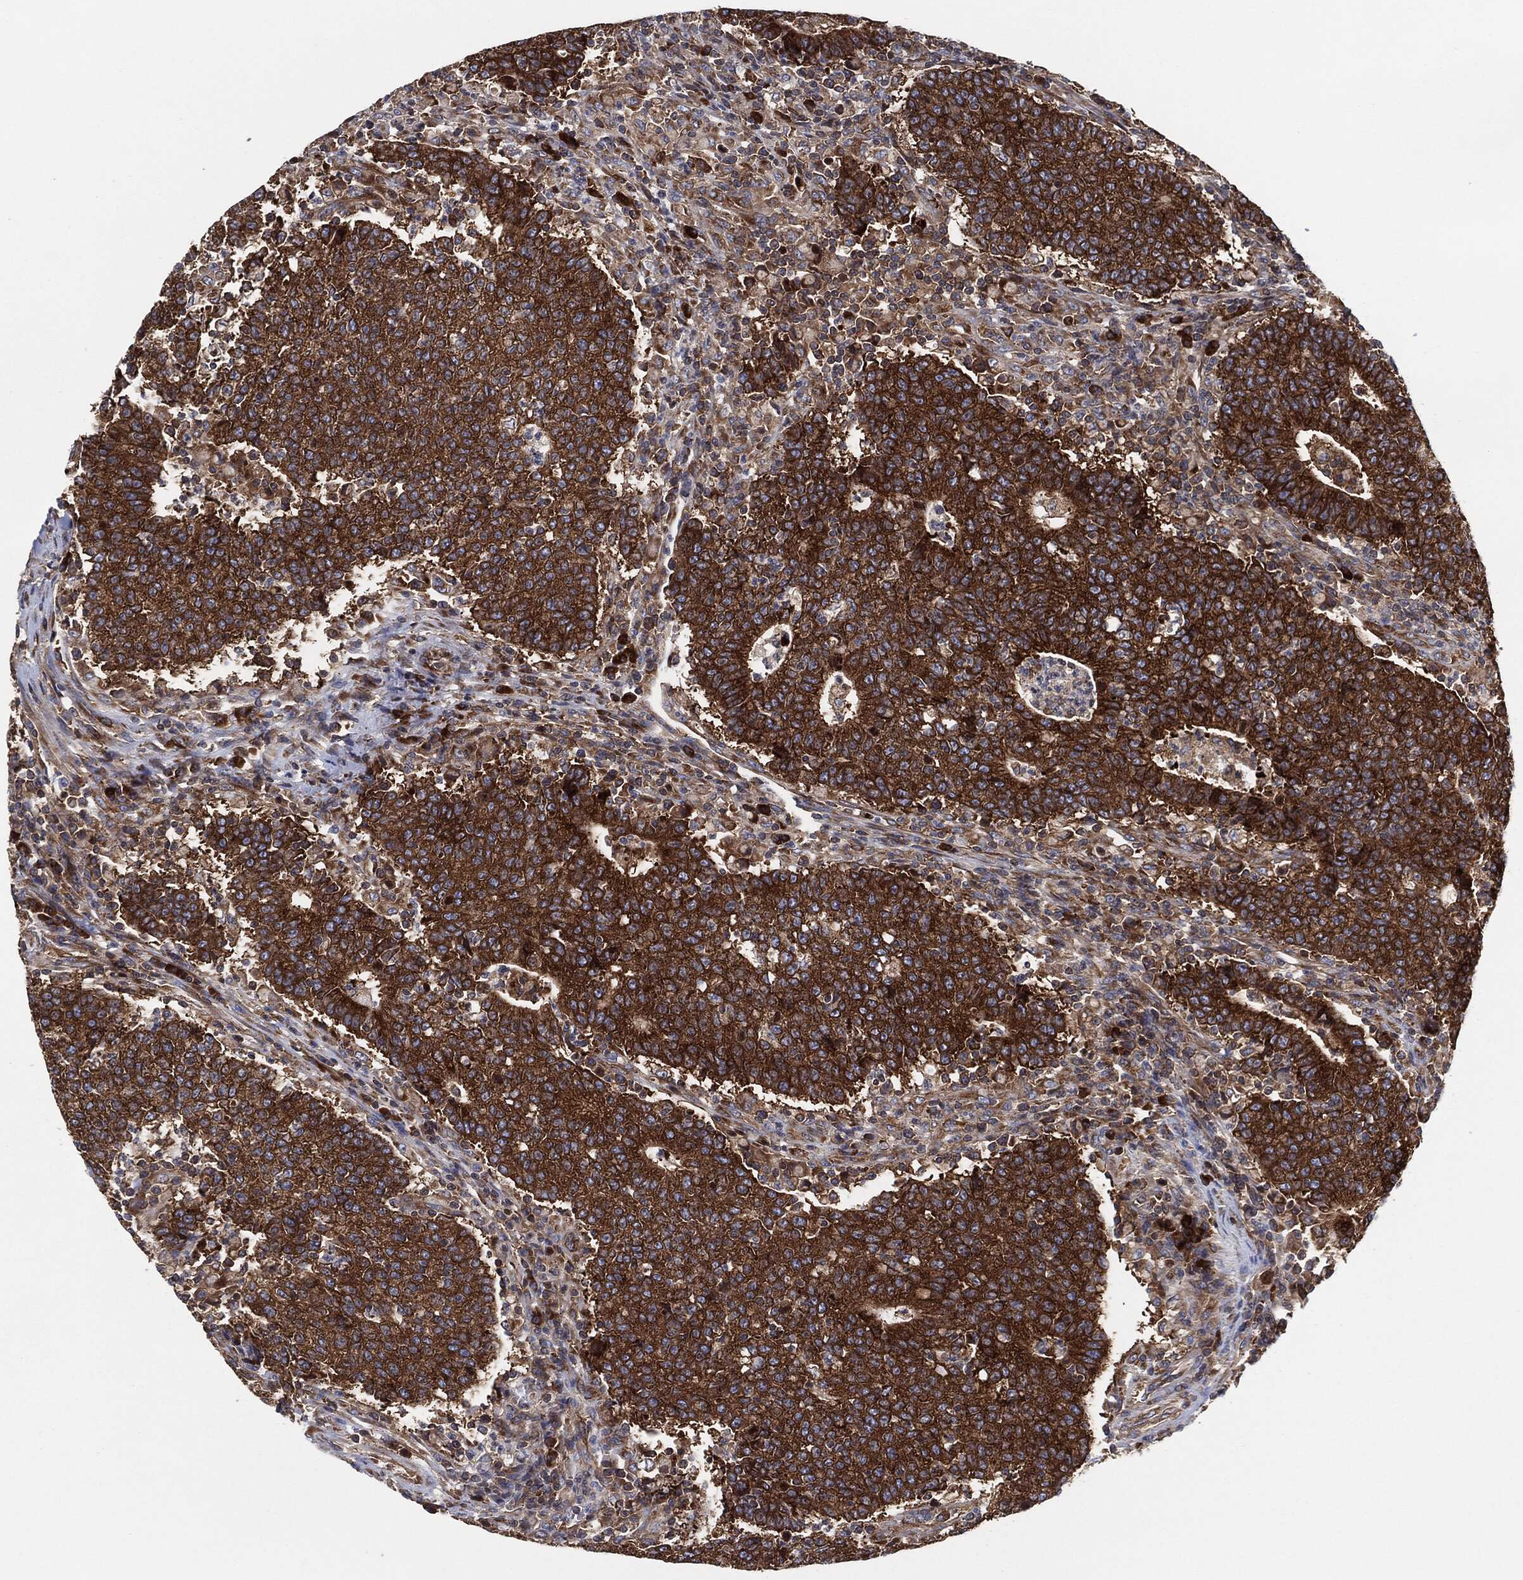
{"staining": {"intensity": "strong", "quantity": ">75%", "location": "cytoplasmic/membranous"}, "tissue": "colorectal cancer", "cell_type": "Tumor cells", "image_type": "cancer", "snomed": [{"axis": "morphology", "description": "Adenocarcinoma, NOS"}, {"axis": "topography", "description": "Colon"}], "caption": "Colorectal cancer (adenocarcinoma) stained for a protein (brown) demonstrates strong cytoplasmic/membranous positive positivity in about >75% of tumor cells.", "gene": "EIF2S2", "patient": {"sex": "female", "age": 75}}